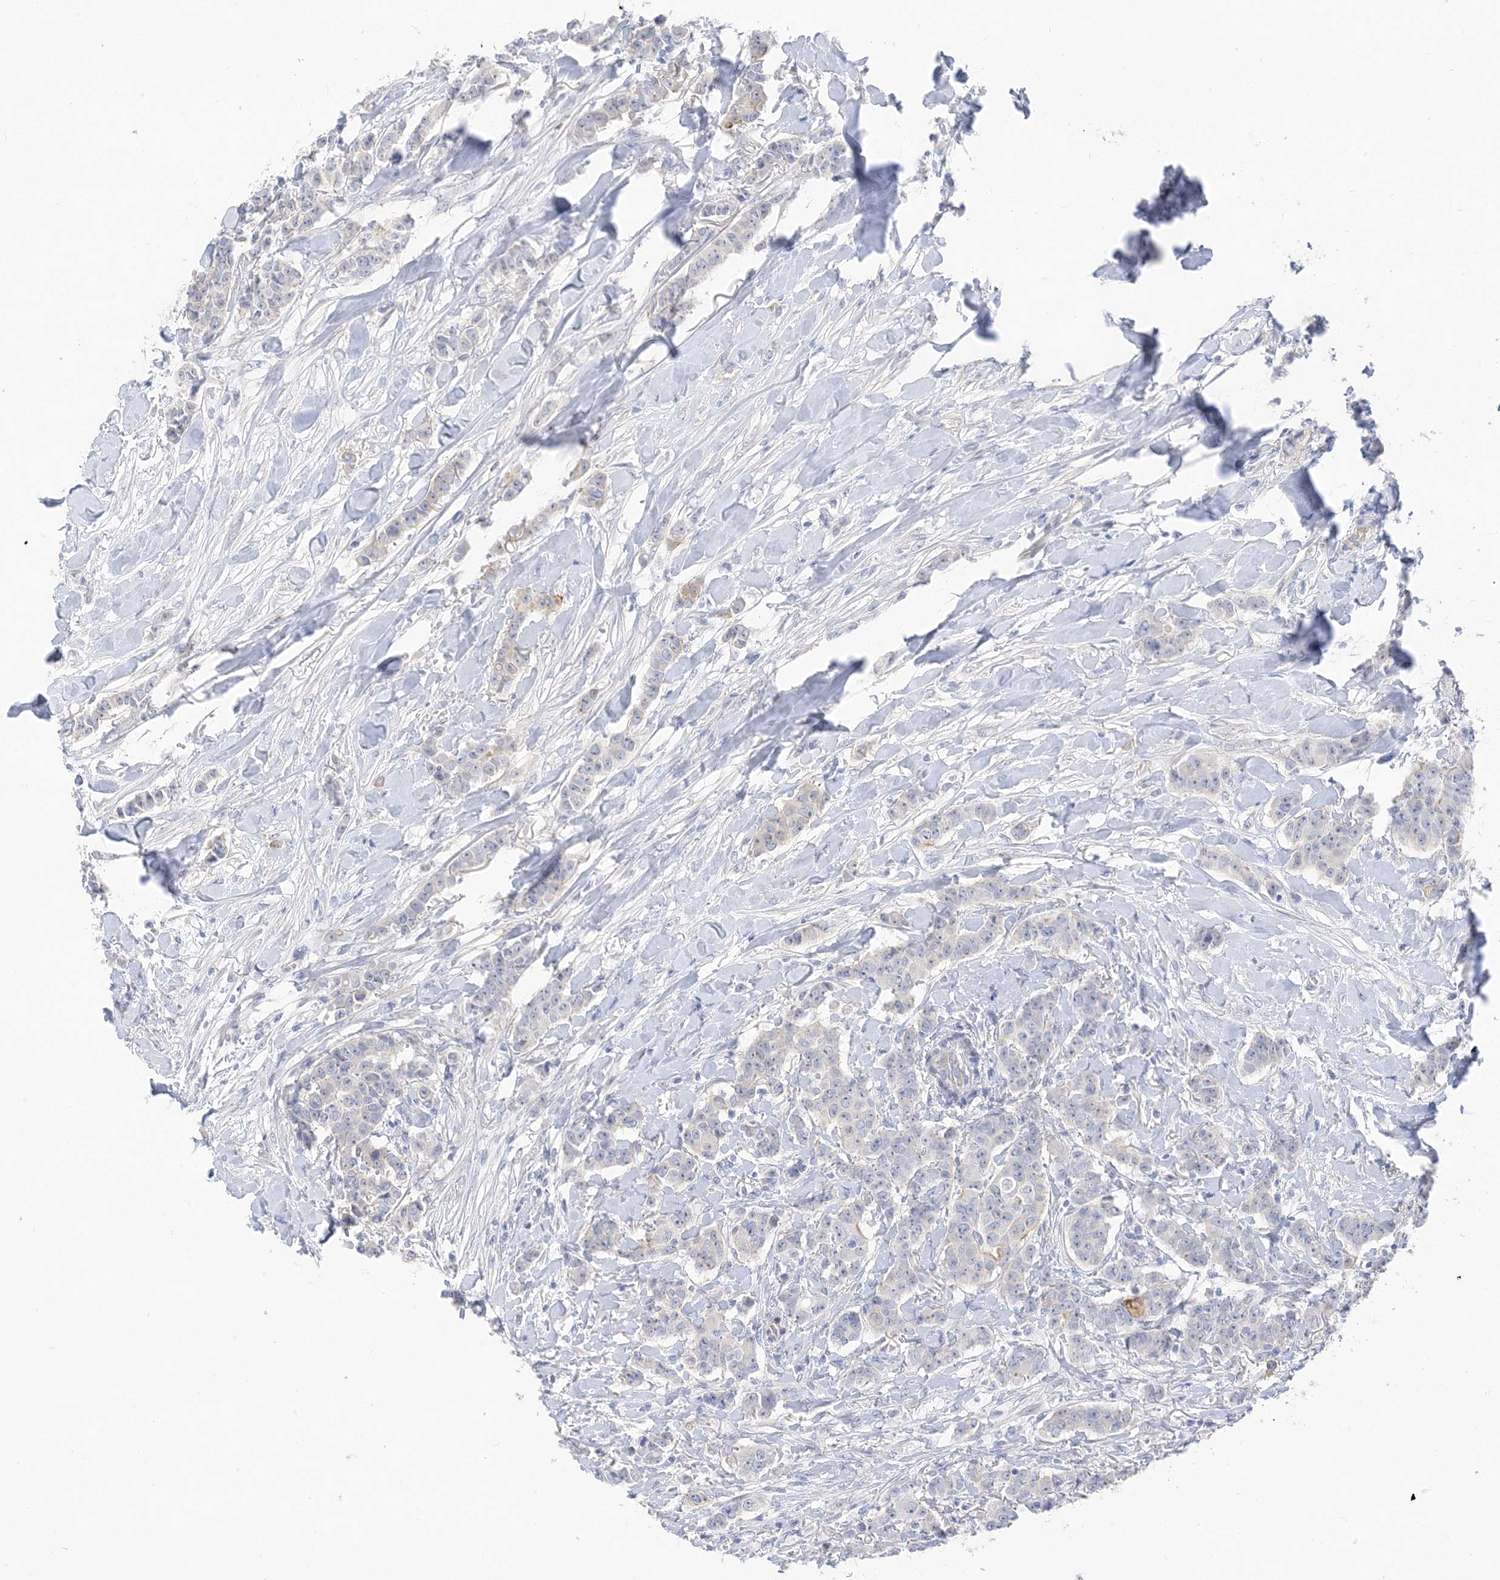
{"staining": {"intensity": "negative", "quantity": "none", "location": "none"}, "tissue": "breast cancer", "cell_type": "Tumor cells", "image_type": "cancer", "snomed": [{"axis": "morphology", "description": "Duct carcinoma"}, {"axis": "topography", "description": "Breast"}], "caption": "This photomicrograph is of breast cancer (infiltrating ductal carcinoma) stained with IHC to label a protein in brown with the nuclei are counter-stained blue. There is no positivity in tumor cells. The staining was performed using DAB to visualize the protein expression in brown, while the nuclei were stained in blue with hematoxylin (Magnification: 20x).", "gene": "IL36B", "patient": {"sex": "female", "age": 40}}